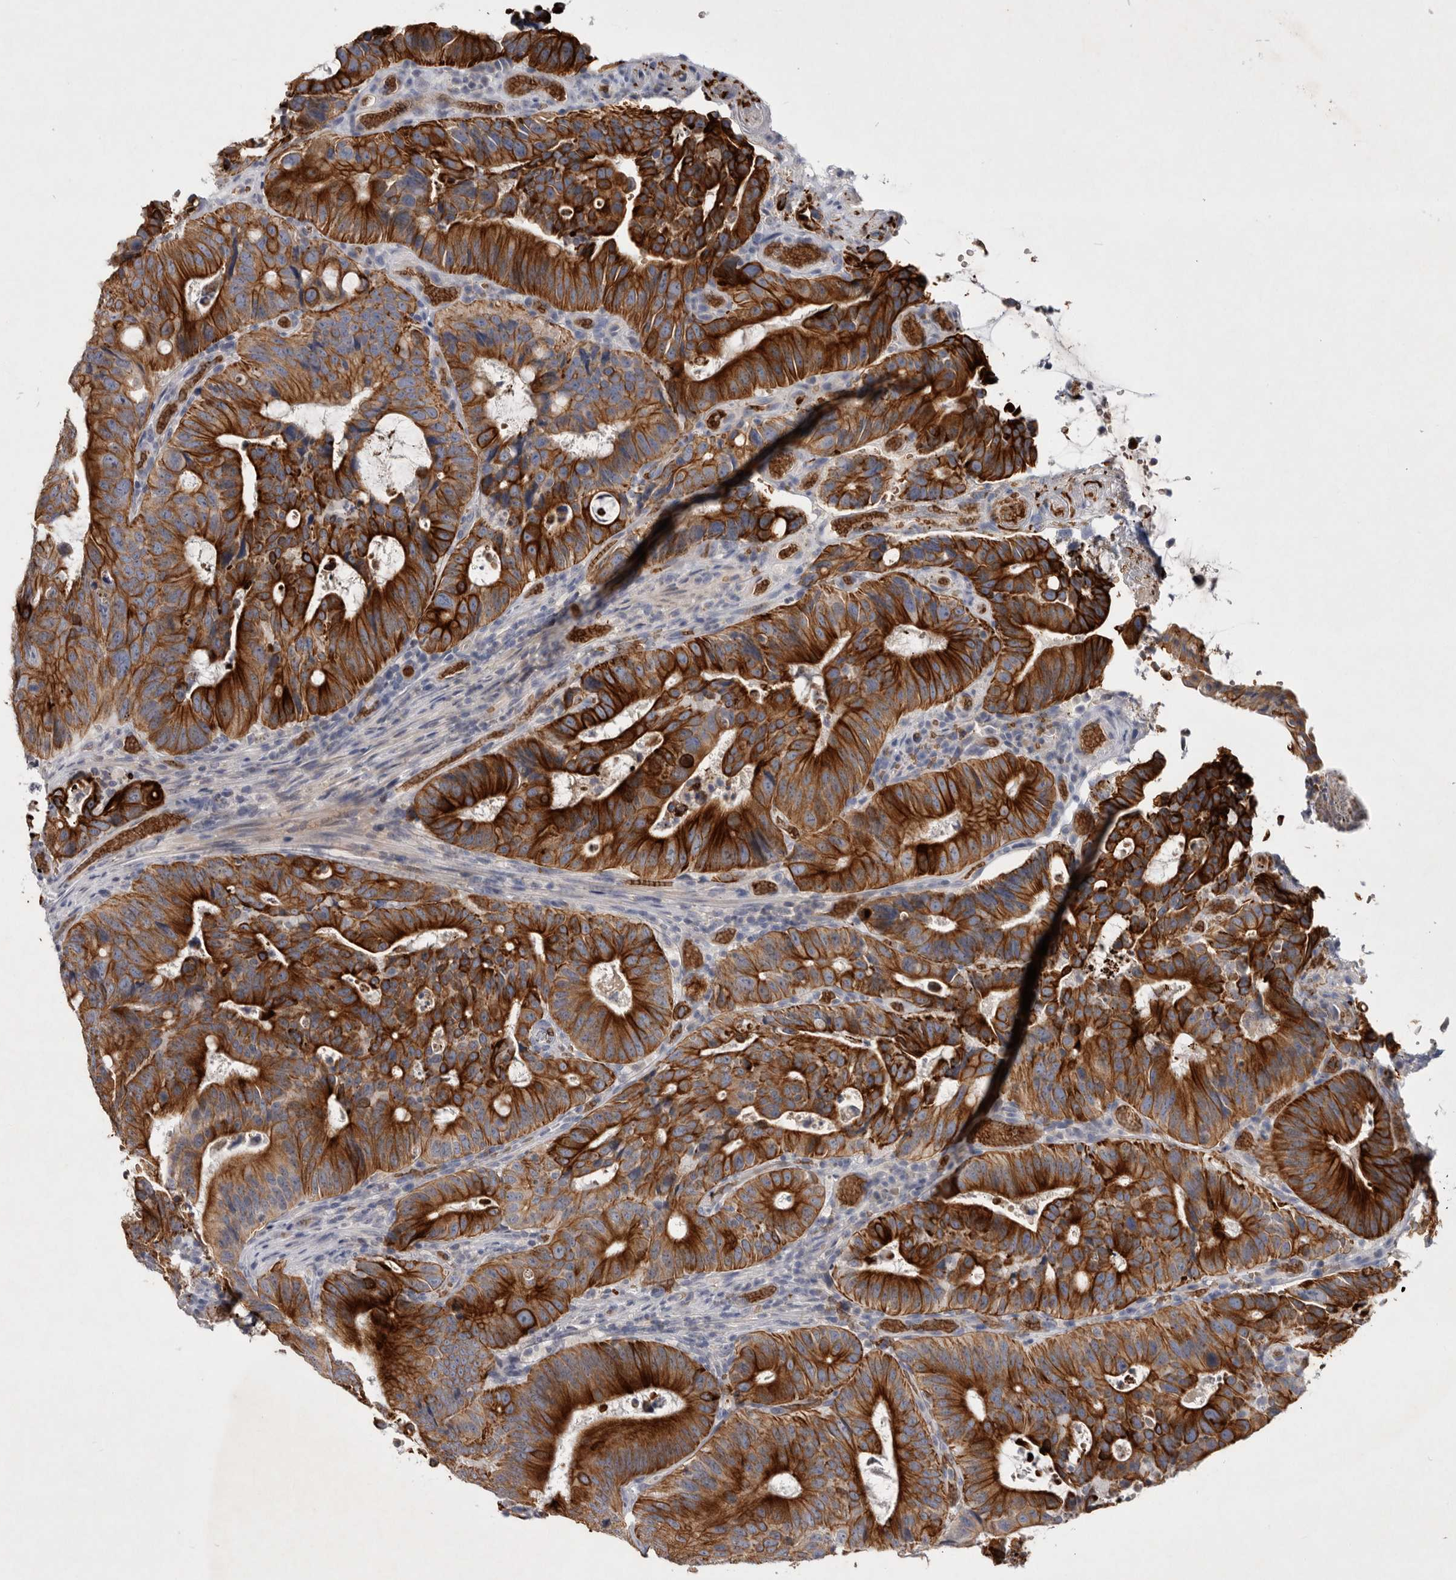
{"staining": {"intensity": "strong", "quantity": ">75%", "location": "cytoplasmic/membranous"}, "tissue": "colorectal cancer", "cell_type": "Tumor cells", "image_type": "cancer", "snomed": [{"axis": "morphology", "description": "Adenocarcinoma, NOS"}, {"axis": "topography", "description": "Colon"}], "caption": "The micrograph demonstrates a brown stain indicating the presence of a protein in the cytoplasmic/membranous of tumor cells in colorectal cancer (adenocarcinoma).", "gene": "TNFSF14", "patient": {"sex": "male", "age": 83}}